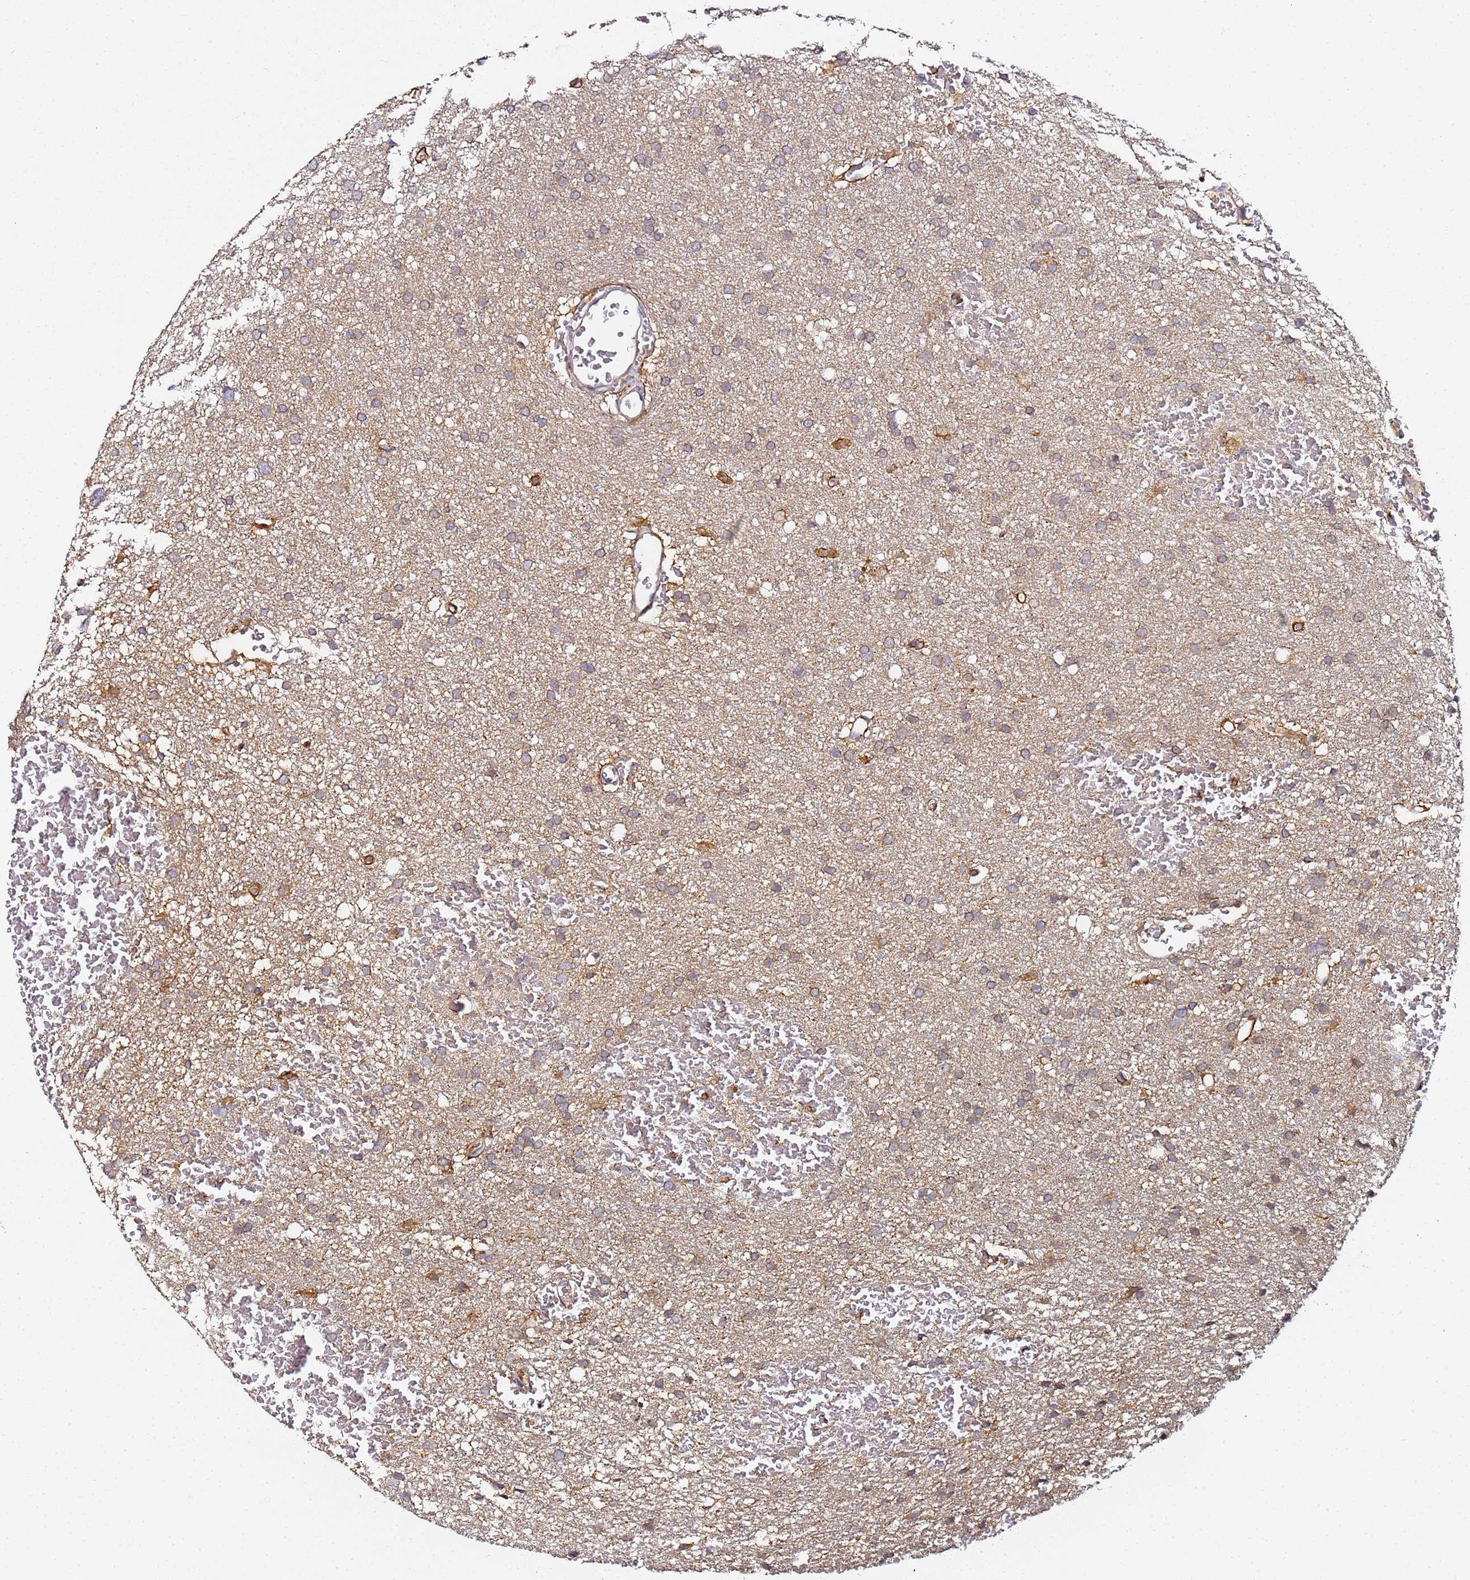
{"staining": {"intensity": "weak", "quantity": ">75%", "location": "cytoplasmic/membranous"}, "tissue": "glioma", "cell_type": "Tumor cells", "image_type": "cancer", "snomed": [{"axis": "morphology", "description": "Glioma, malignant, High grade"}, {"axis": "topography", "description": "Cerebral cortex"}], "caption": "Immunohistochemical staining of glioma exhibits weak cytoplasmic/membranous protein expression in about >75% of tumor cells. (Stains: DAB (3,3'-diaminobenzidine) in brown, nuclei in blue, Microscopy: brightfield microscopy at high magnification).", "gene": "LRRC69", "patient": {"sex": "female", "age": 36}}